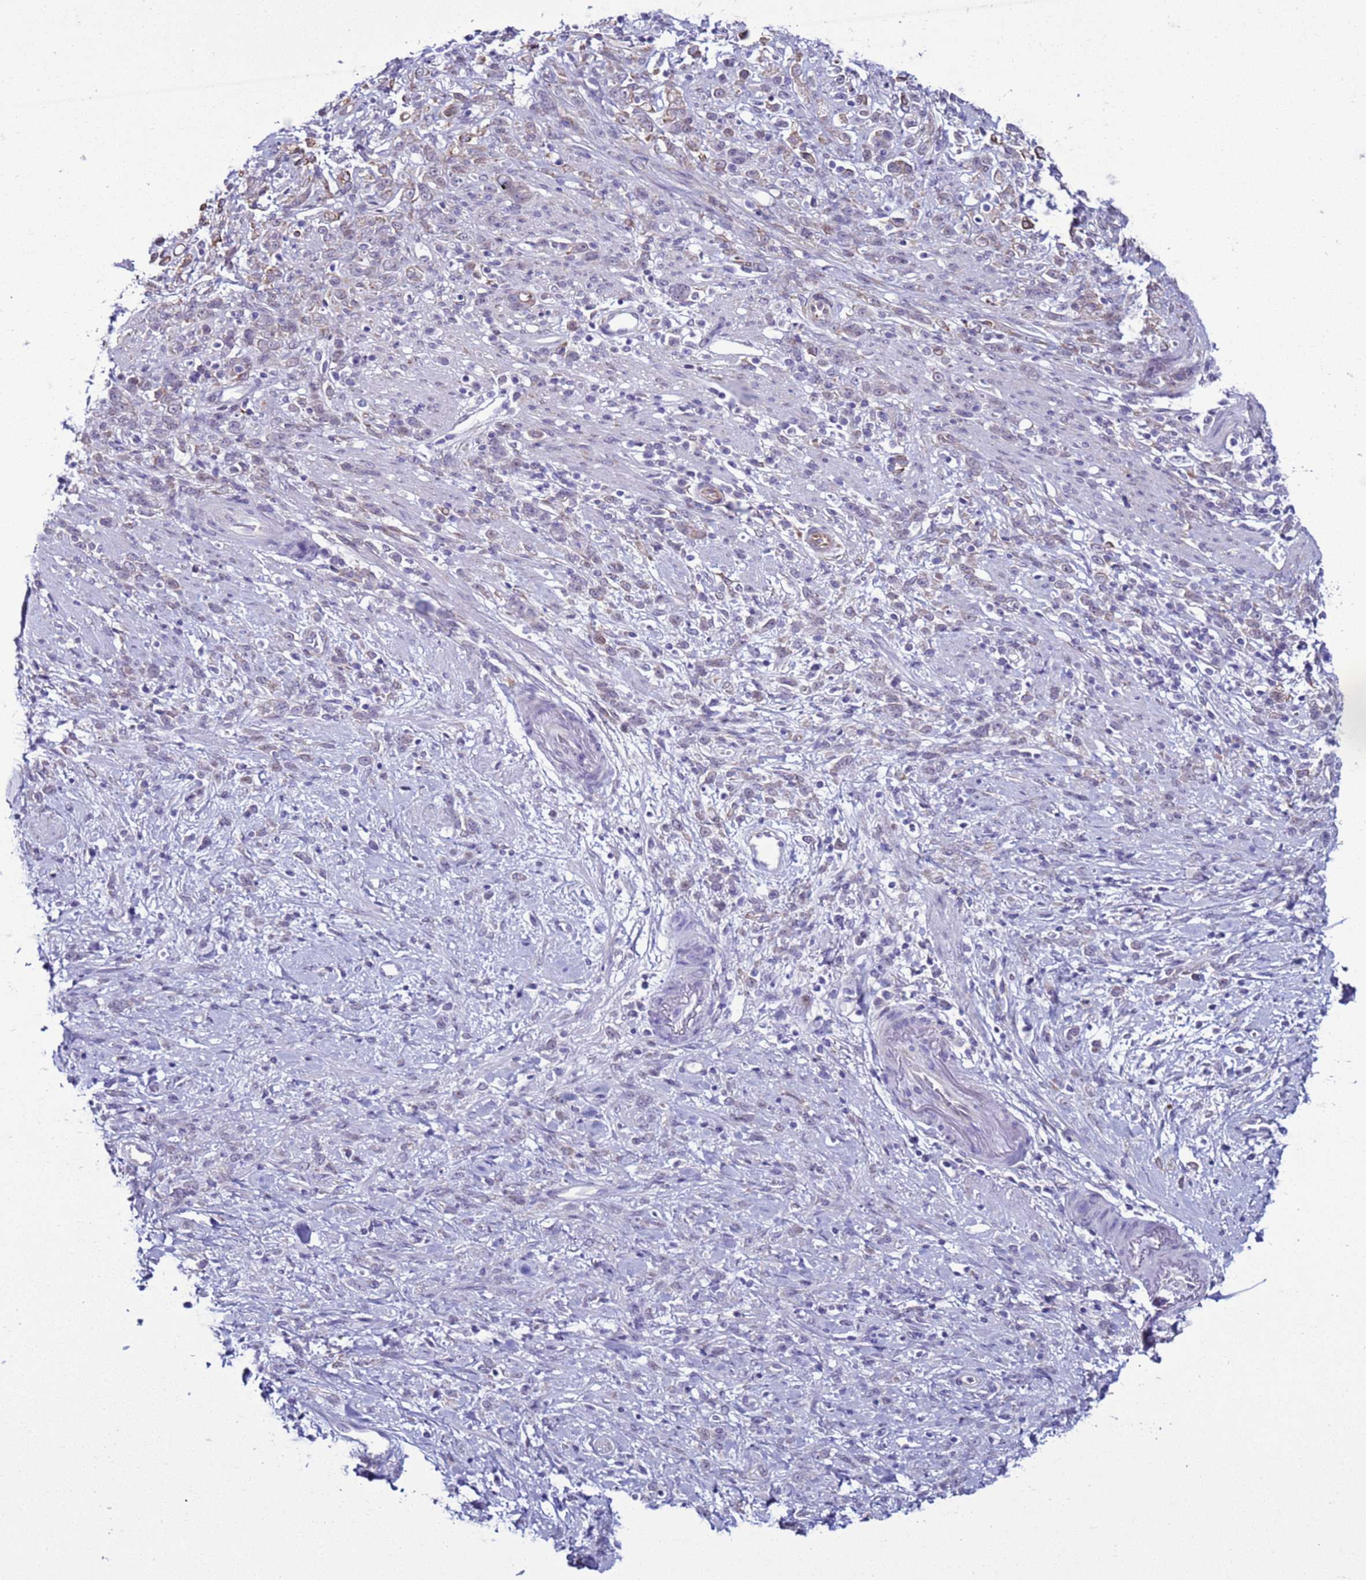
{"staining": {"intensity": "moderate", "quantity": "<25%", "location": "cytoplasmic/membranous"}, "tissue": "stomach cancer", "cell_type": "Tumor cells", "image_type": "cancer", "snomed": [{"axis": "morphology", "description": "Adenocarcinoma, NOS"}, {"axis": "topography", "description": "Stomach"}], "caption": "Stomach adenocarcinoma stained for a protein demonstrates moderate cytoplasmic/membranous positivity in tumor cells.", "gene": "LRRC10B", "patient": {"sex": "female", "age": 60}}